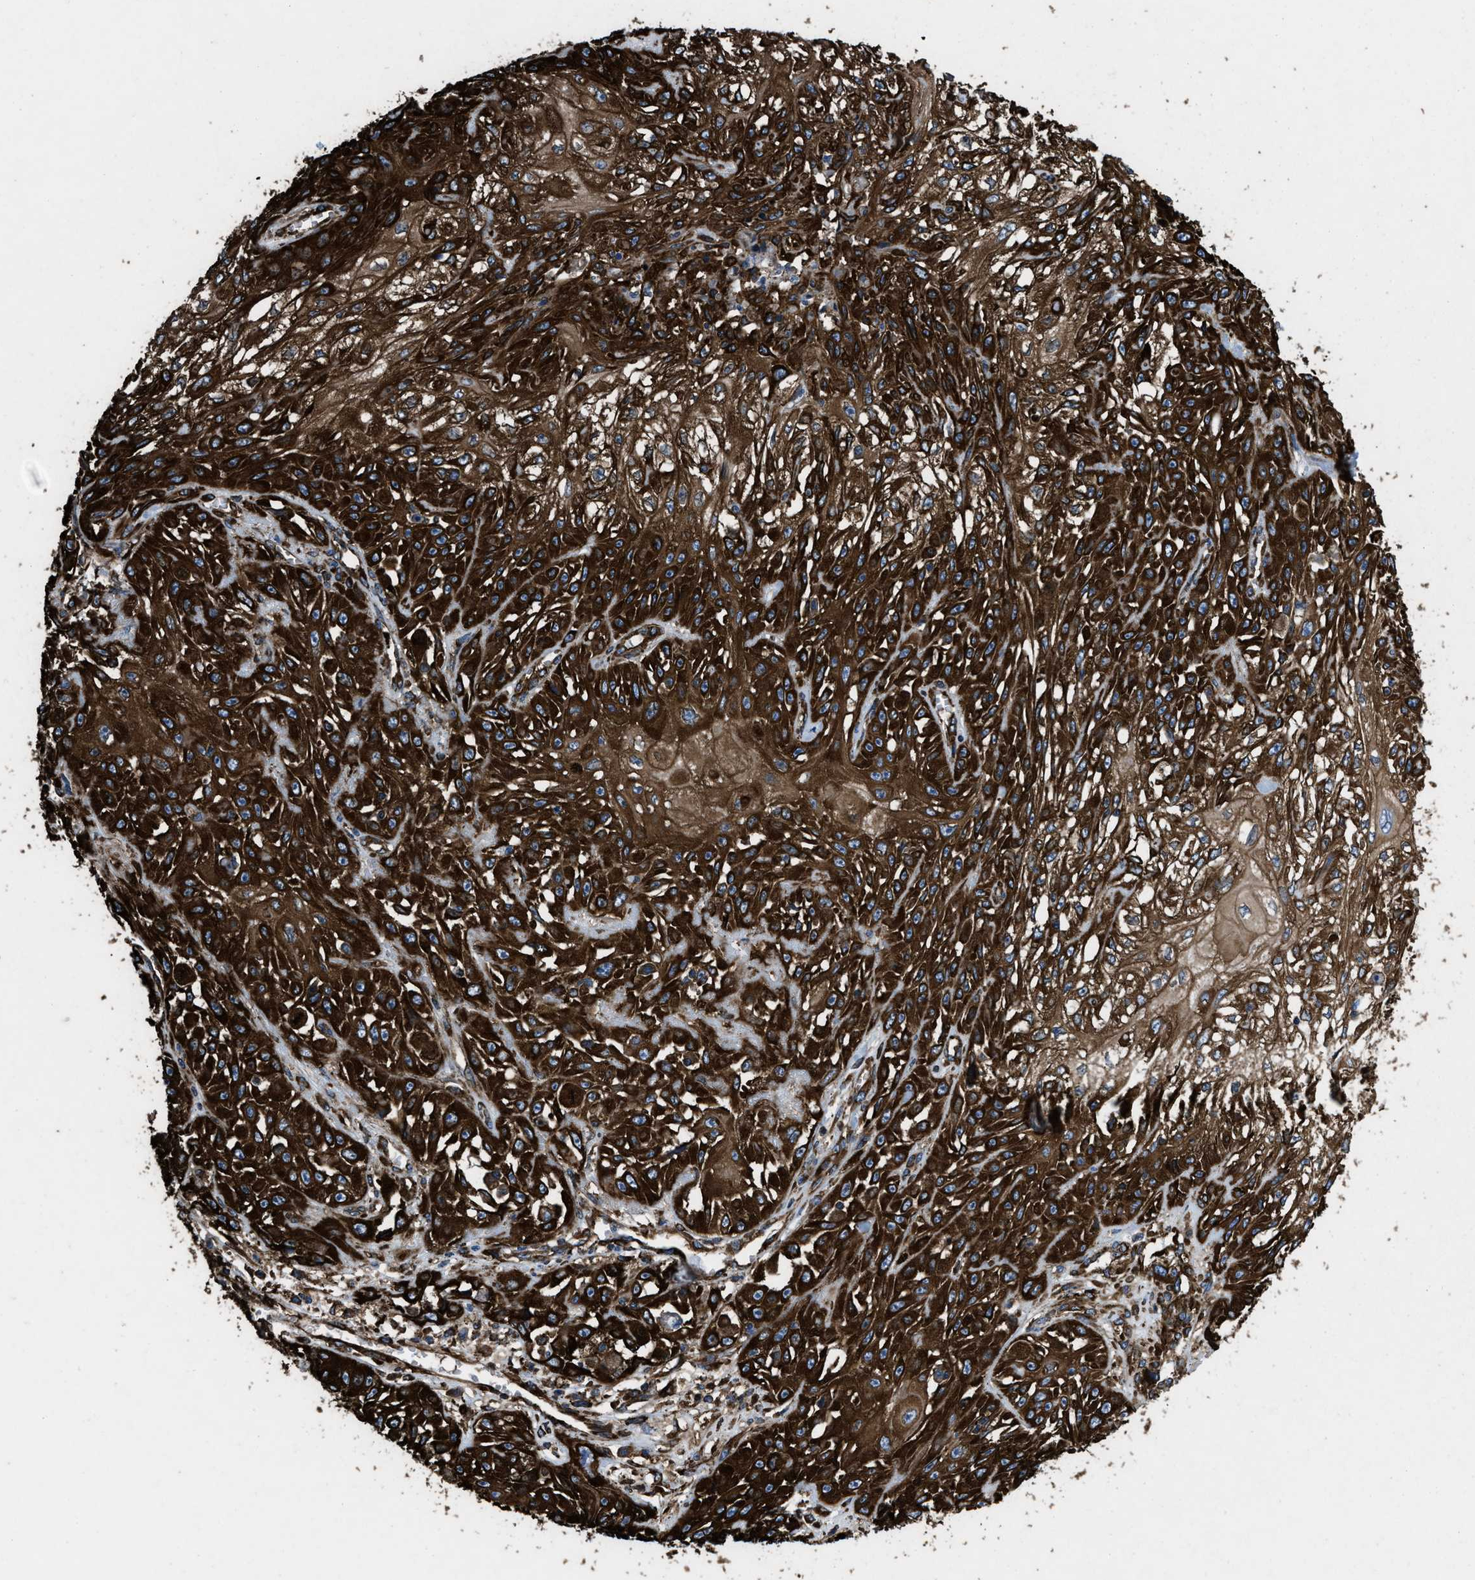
{"staining": {"intensity": "strong", "quantity": ">75%", "location": "cytoplasmic/membranous"}, "tissue": "skin cancer", "cell_type": "Tumor cells", "image_type": "cancer", "snomed": [{"axis": "morphology", "description": "Squamous cell carcinoma, NOS"}, {"axis": "morphology", "description": "Squamous cell carcinoma, metastatic, NOS"}, {"axis": "topography", "description": "Skin"}, {"axis": "topography", "description": "Lymph node"}], "caption": "Brown immunohistochemical staining in skin metastatic squamous cell carcinoma displays strong cytoplasmic/membranous positivity in about >75% of tumor cells. The staining was performed using DAB (3,3'-diaminobenzidine) to visualize the protein expression in brown, while the nuclei were stained in blue with hematoxylin (Magnification: 20x).", "gene": "CAPRIN1", "patient": {"sex": "male", "age": 75}}